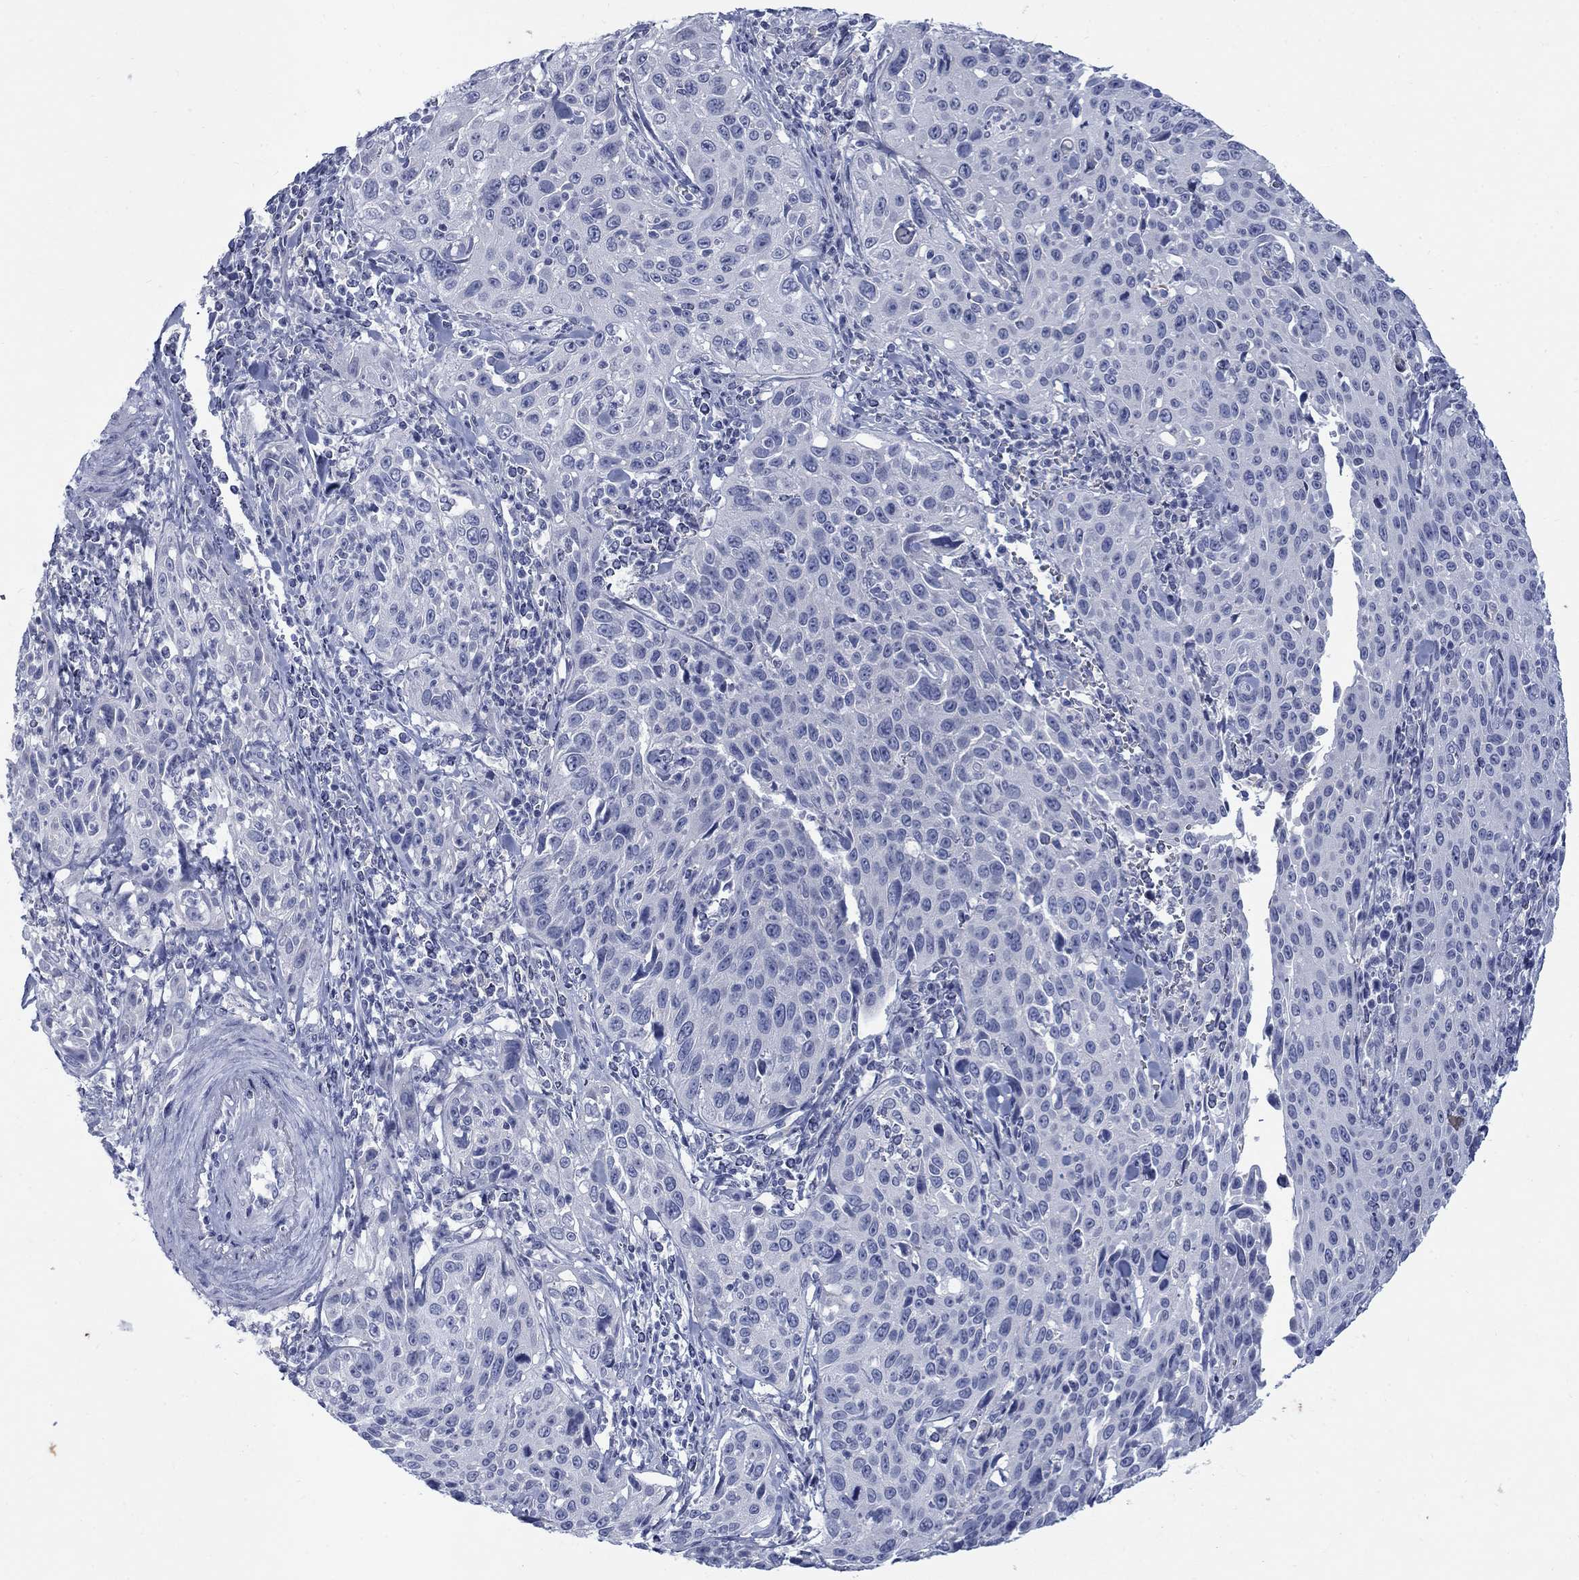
{"staining": {"intensity": "negative", "quantity": "none", "location": "none"}, "tissue": "cervical cancer", "cell_type": "Tumor cells", "image_type": "cancer", "snomed": [{"axis": "morphology", "description": "Squamous cell carcinoma, NOS"}, {"axis": "topography", "description": "Cervix"}], "caption": "DAB immunohistochemical staining of cervical squamous cell carcinoma shows no significant staining in tumor cells.", "gene": "RFTN2", "patient": {"sex": "female", "age": 26}}